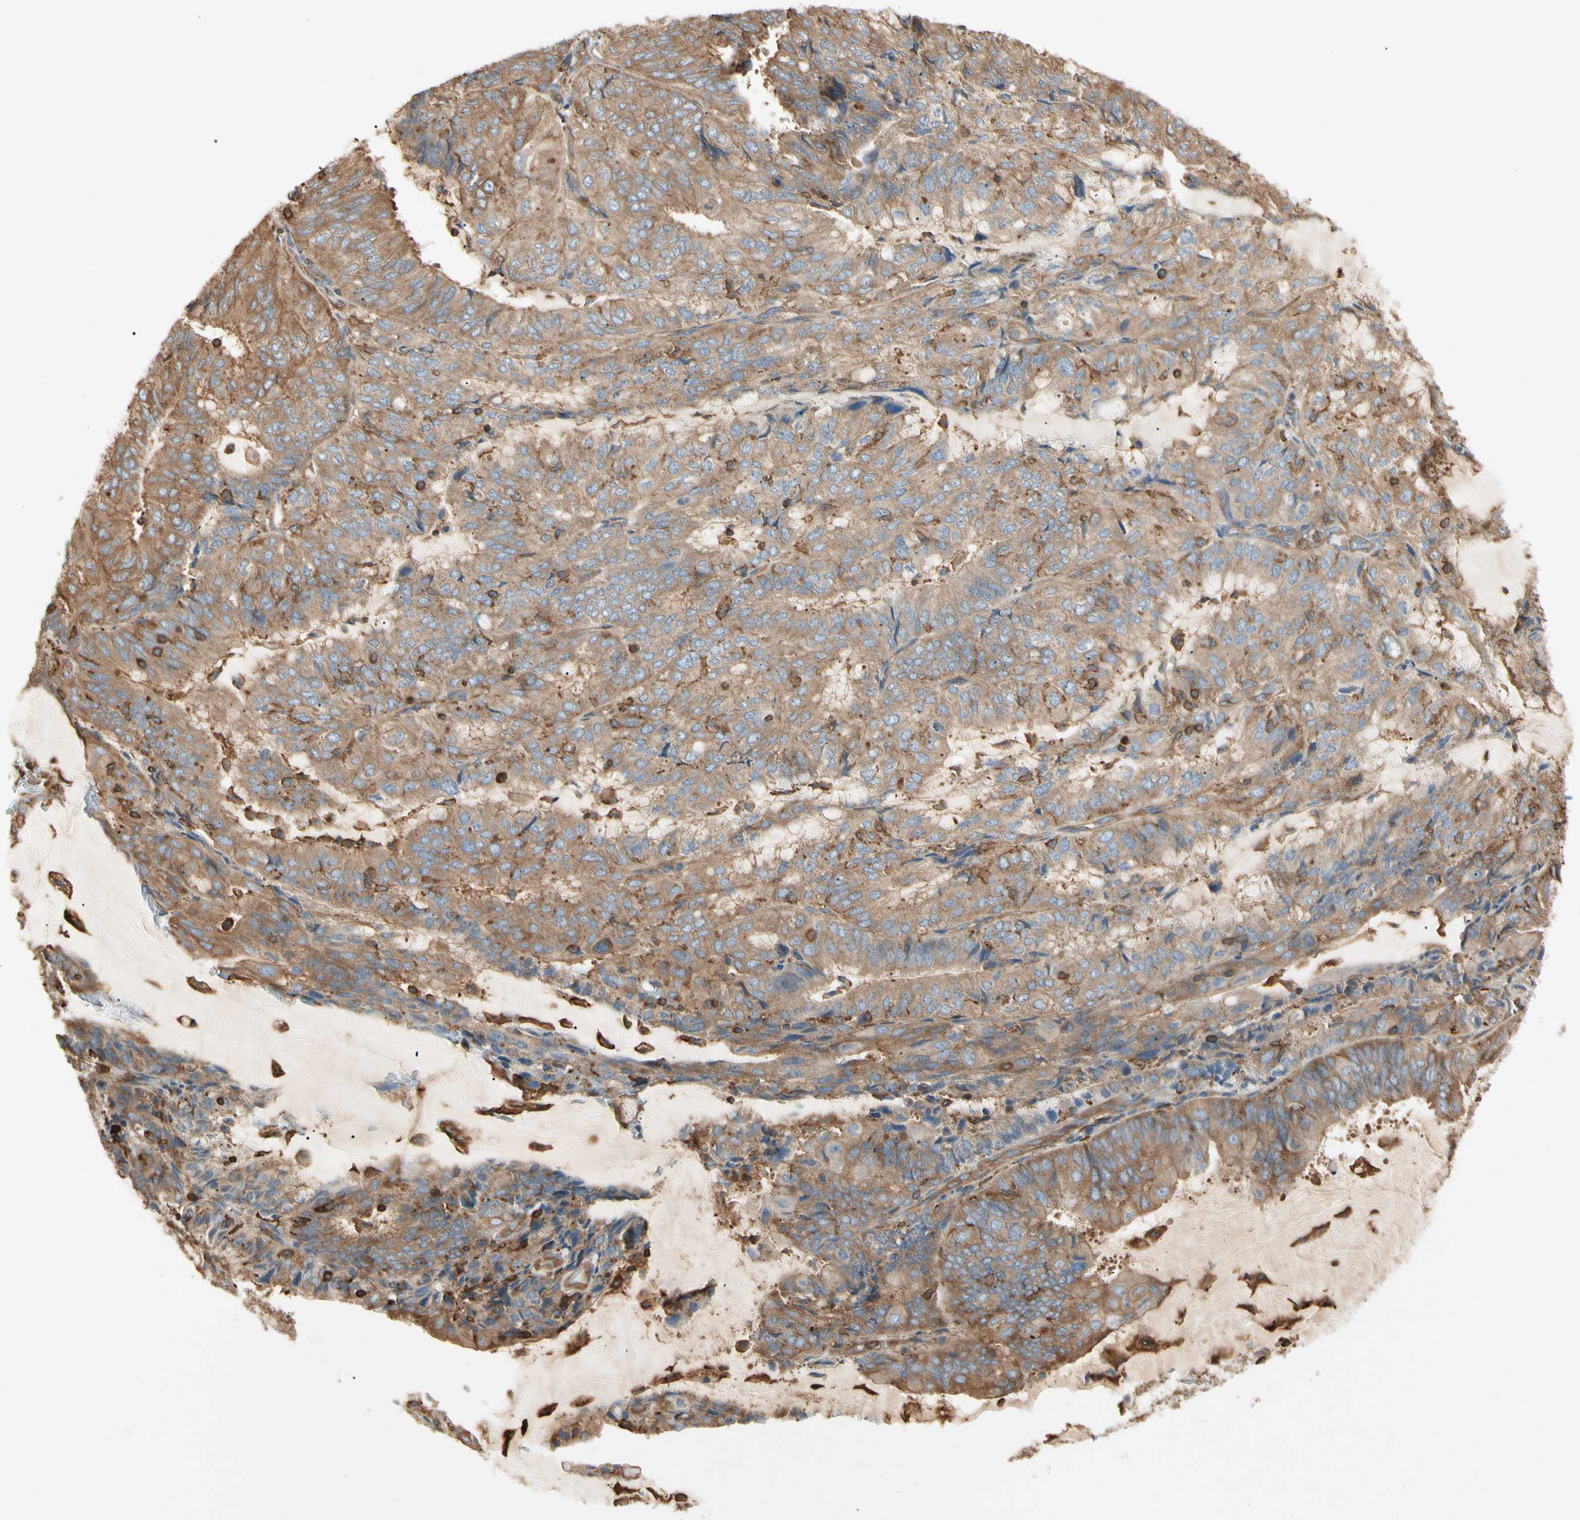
{"staining": {"intensity": "moderate", "quantity": ">75%", "location": "cytoplasmic/membranous"}, "tissue": "endometrial cancer", "cell_type": "Tumor cells", "image_type": "cancer", "snomed": [{"axis": "morphology", "description": "Adenocarcinoma, NOS"}, {"axis": "topography", "description": "Endometrium"}], "caption": "Immunohistochemistry (IHC) (DAB) staining of adenocarcinoma (endometrial) exhibits moderate cytoplasmic/membranous protein positivity in approximately >75% of tumor cells.", "gene": "ARPC2", "patient": {"sex": "female", "age": 81}}